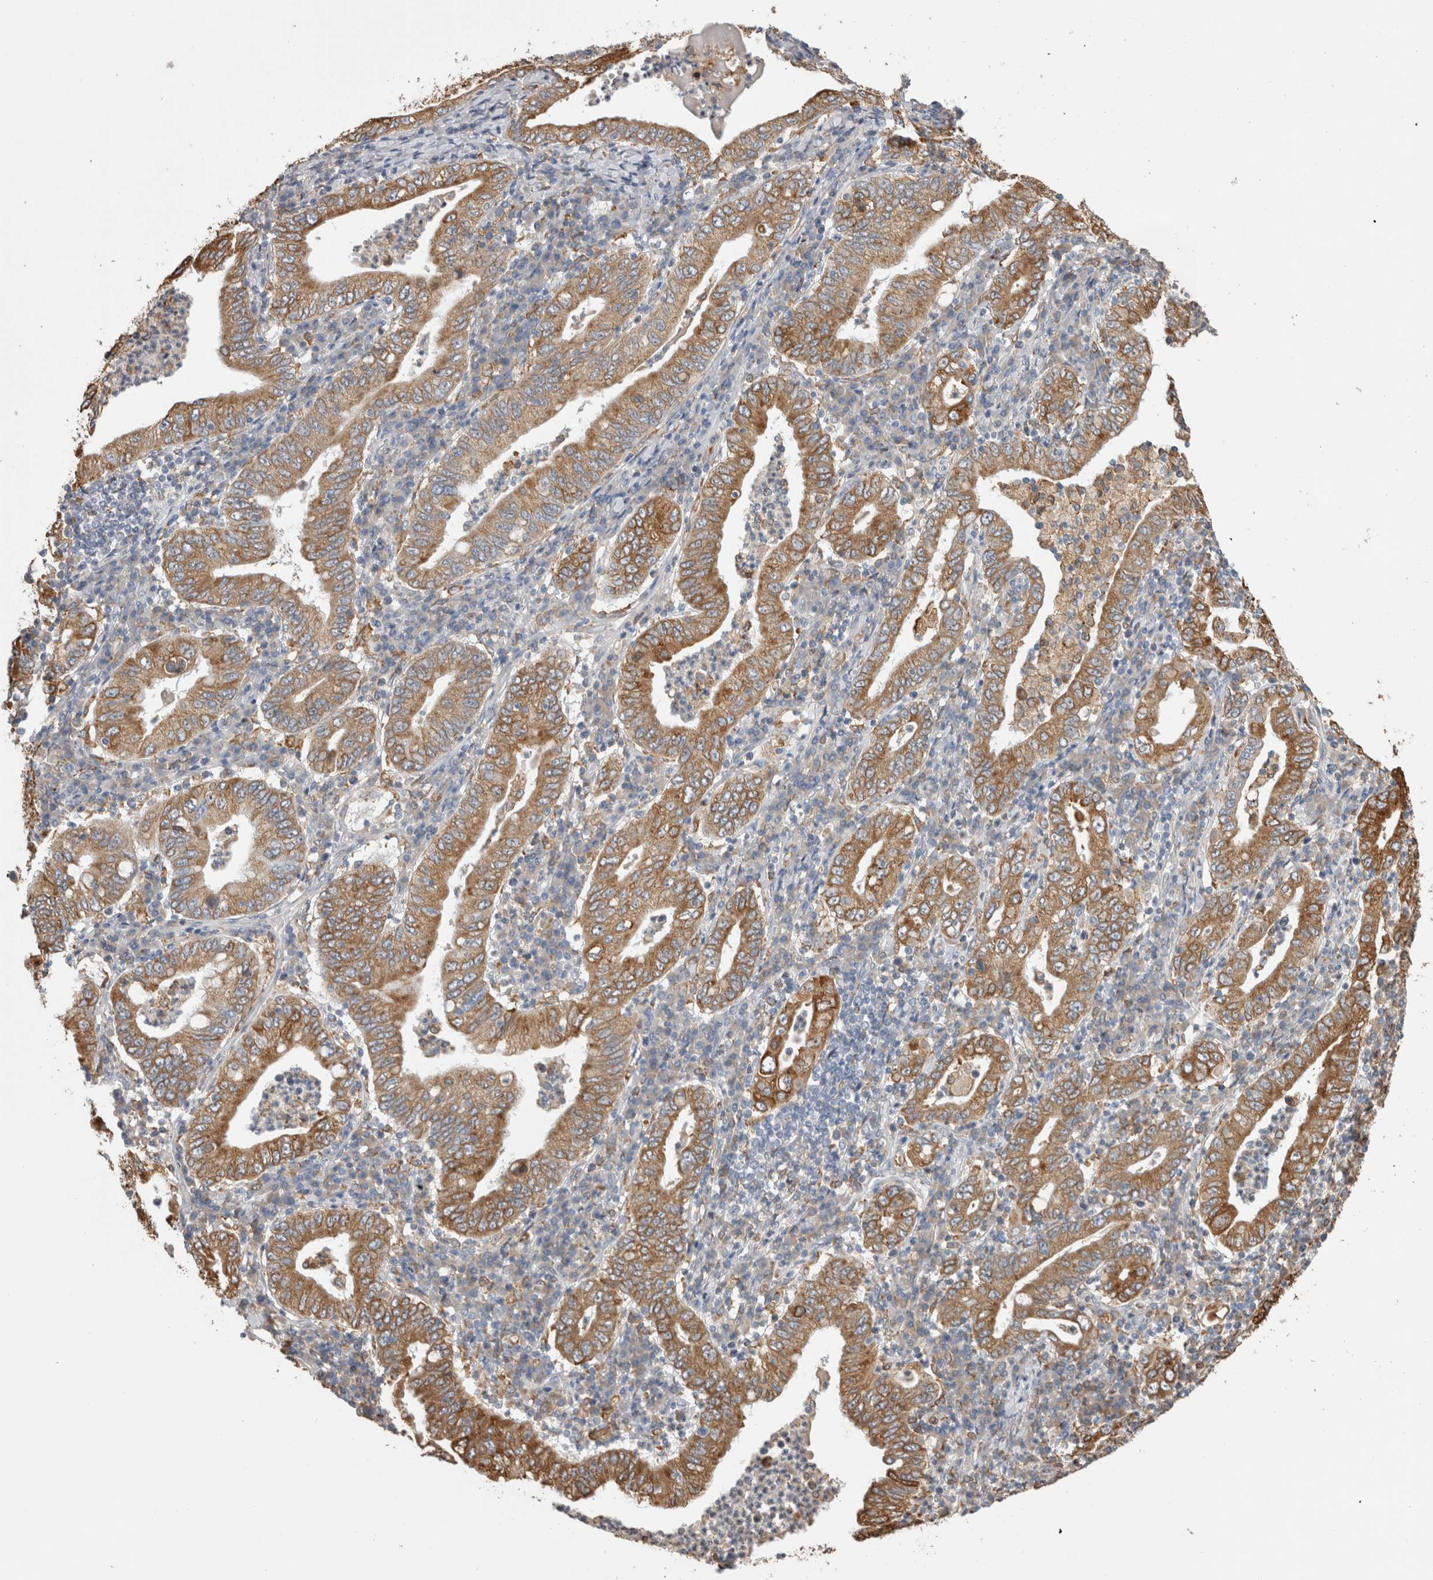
{"staining": {"intensity": "strong", "quantity": ">75%", "location": "cytoplasmic/membranous"}, "tissue": "stomach cancer", "cell_type": "Tumor cells", "image_type": "cancer", "snomed": [{"axis": "morphology", "description": "Normal tissue, NOS"}, {"axis": "morphology", "description": "Adenocarcinoma, NOS"}, {"axis": "topography", "description": "Esophagus"}, {"axis": "topography", "description": "Stomach, upper"}, {"axis": "topography", "description": "Peripheral nerve tissue"}], "caption": "The histopathology image reveals staining of stomach adenocarcinoma, revealing strong cytoplasmic/membranous protein expression (brown color) within tumor cells.", "gene": "LRPAP1", "patient": {"sex": "male", "age": 62}}